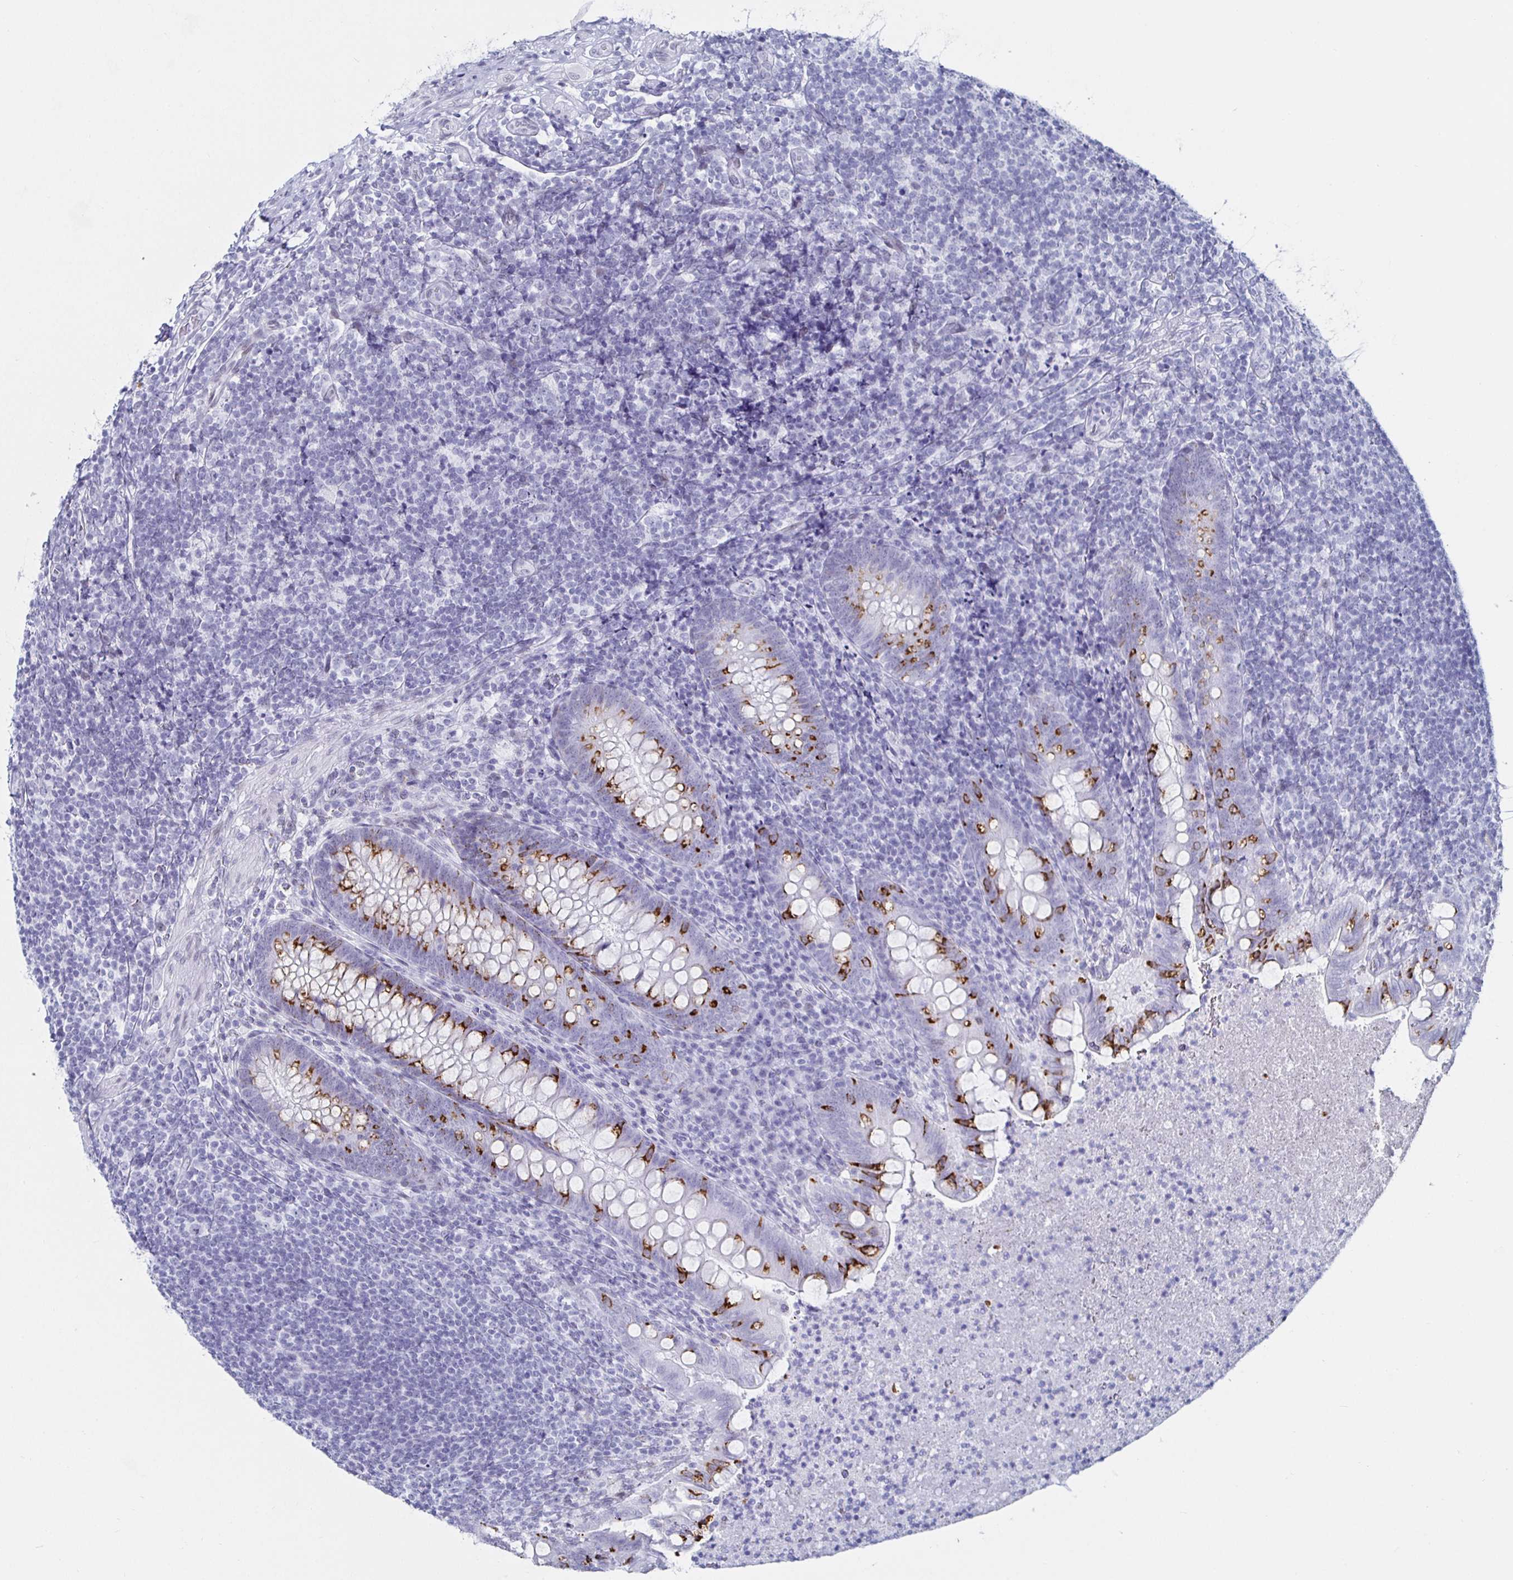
{"staining": {"intensity": "strong", "quantity": "25%-75%", "location": "cytoplasmic/membranous"}, "tissue": "appendix", "cell_type": "Glandular cells", "image_type": "normal", "snomed": [{"axis": "morphology", "description": "Normal tissue, NOS"}, {"axis": "topography", "description": "Appendix"}], "caption": "Immunohistochemistry (DAB) staining of normal appendix displays strong cytoplasmic/membranous protein staining in approximately 25%-75% of glandular cells. (DAB (3,3'-diaminobenzidine) = brown stain, brightfield microscopy at high magnification).", "gene": "KRT4", "patient": {"sex": "male", "age": 47}}